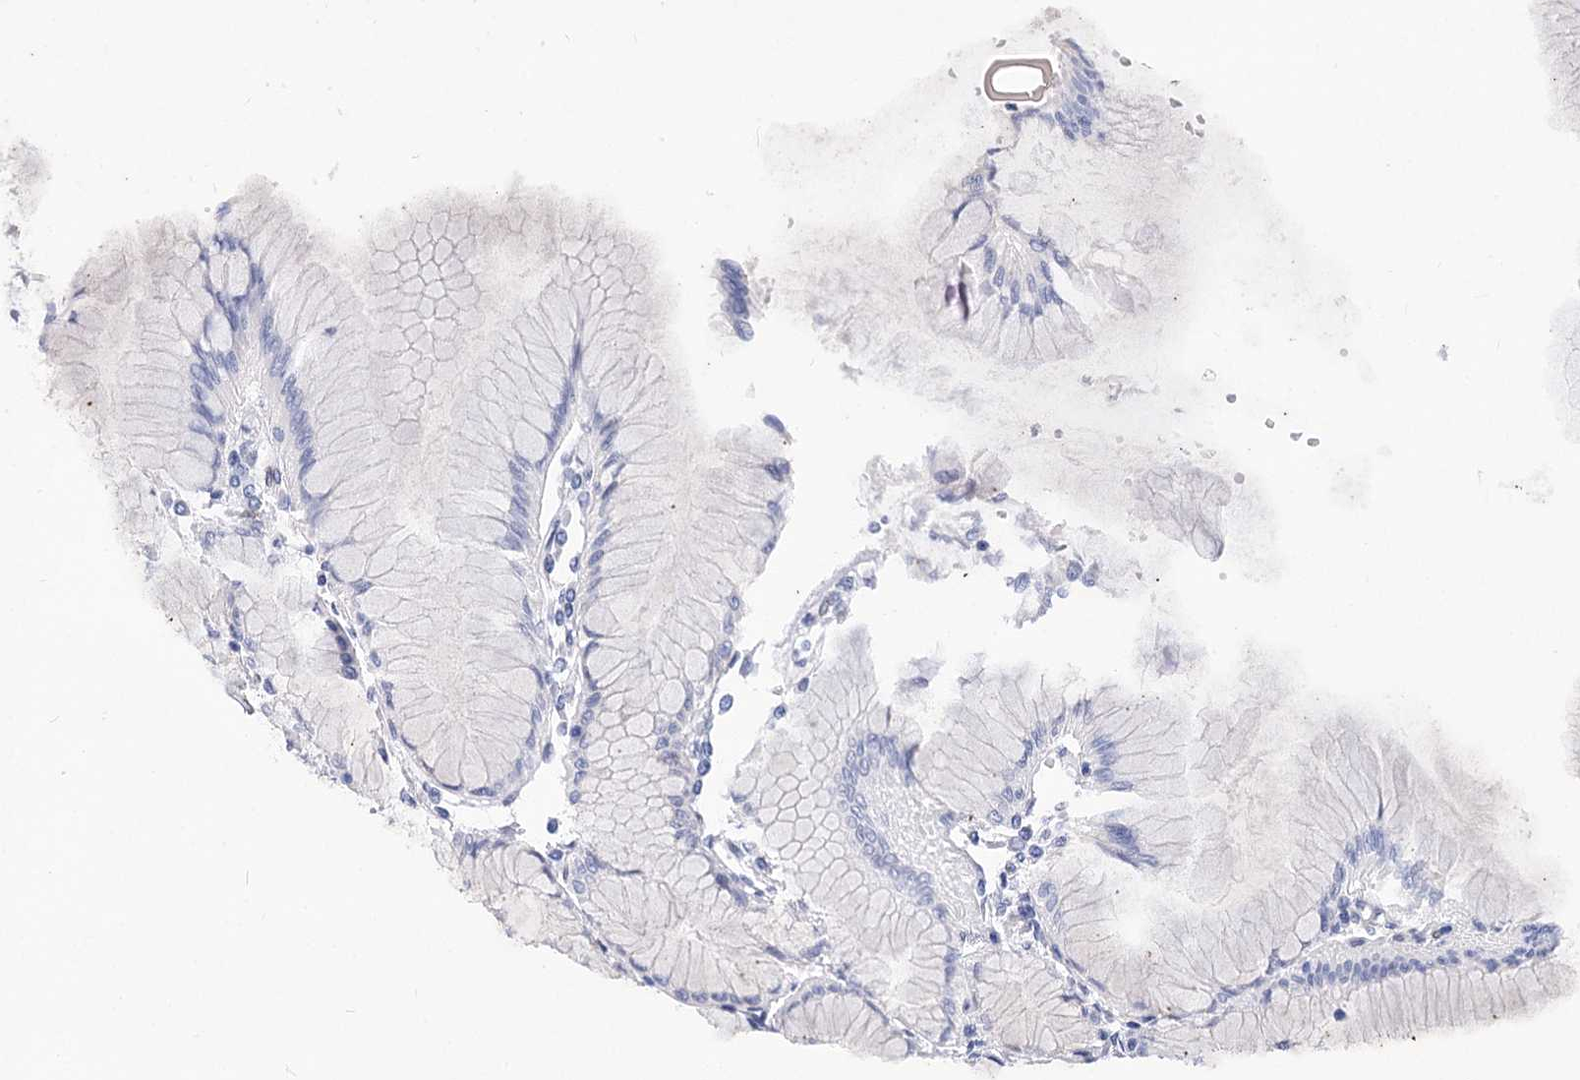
{"staining": {"intensity": "strong", "quantity": "<25%", "location": "cytoplasmic/membranous"}, "tissue": "stomach", "cell_type": "Glandular cells", "image_type": "normal", "snomed": [{"axis": "morphology", "description": "Normal tissue, NOS"}, {"axis": "topography", "description": "Stomach"}], "caption": "IHC of unremarkable human stomach exhibits medium levels of strong cytoplasmic/membranous expression in approximately <25% of glandular cells. The protein is stained brown, and the nuclei are stained in blue (DAB IHC with brightfield microscopy, high magnification).", "gene": "TMEM201", "patient": {"sex": "female", "age": 57}}